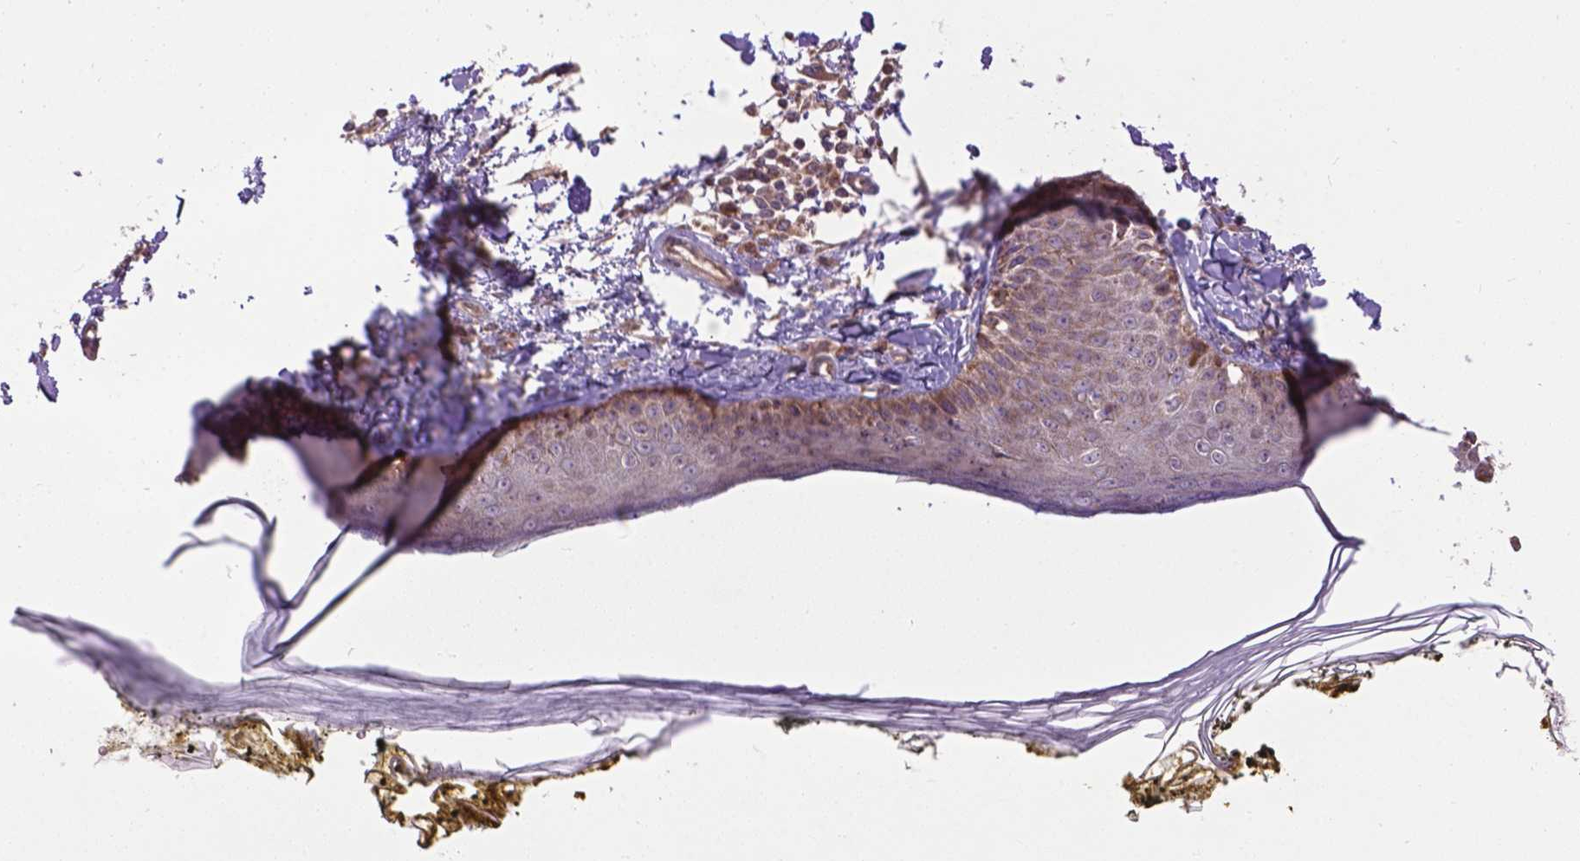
{"staining": {"intensity": "moderate", "quantity": ">75%", "location": "cytoplasmic/membranous"}, "tissue": "skin", "cell_type": "Fibroblasts", "image_type": "normal", "snomed": [{"axis": "morphology", "description": "Normal tissue, NOS"}, {"axis": "topography", "description": "Skin"}], "caption": "This is an image of IHC staining of normal skin, which shows moderate expression in the cytoplasmic/membranous of fibroblasts.", "gene": "ZNF616", "patient": {"sex": "male", "age": 76}}